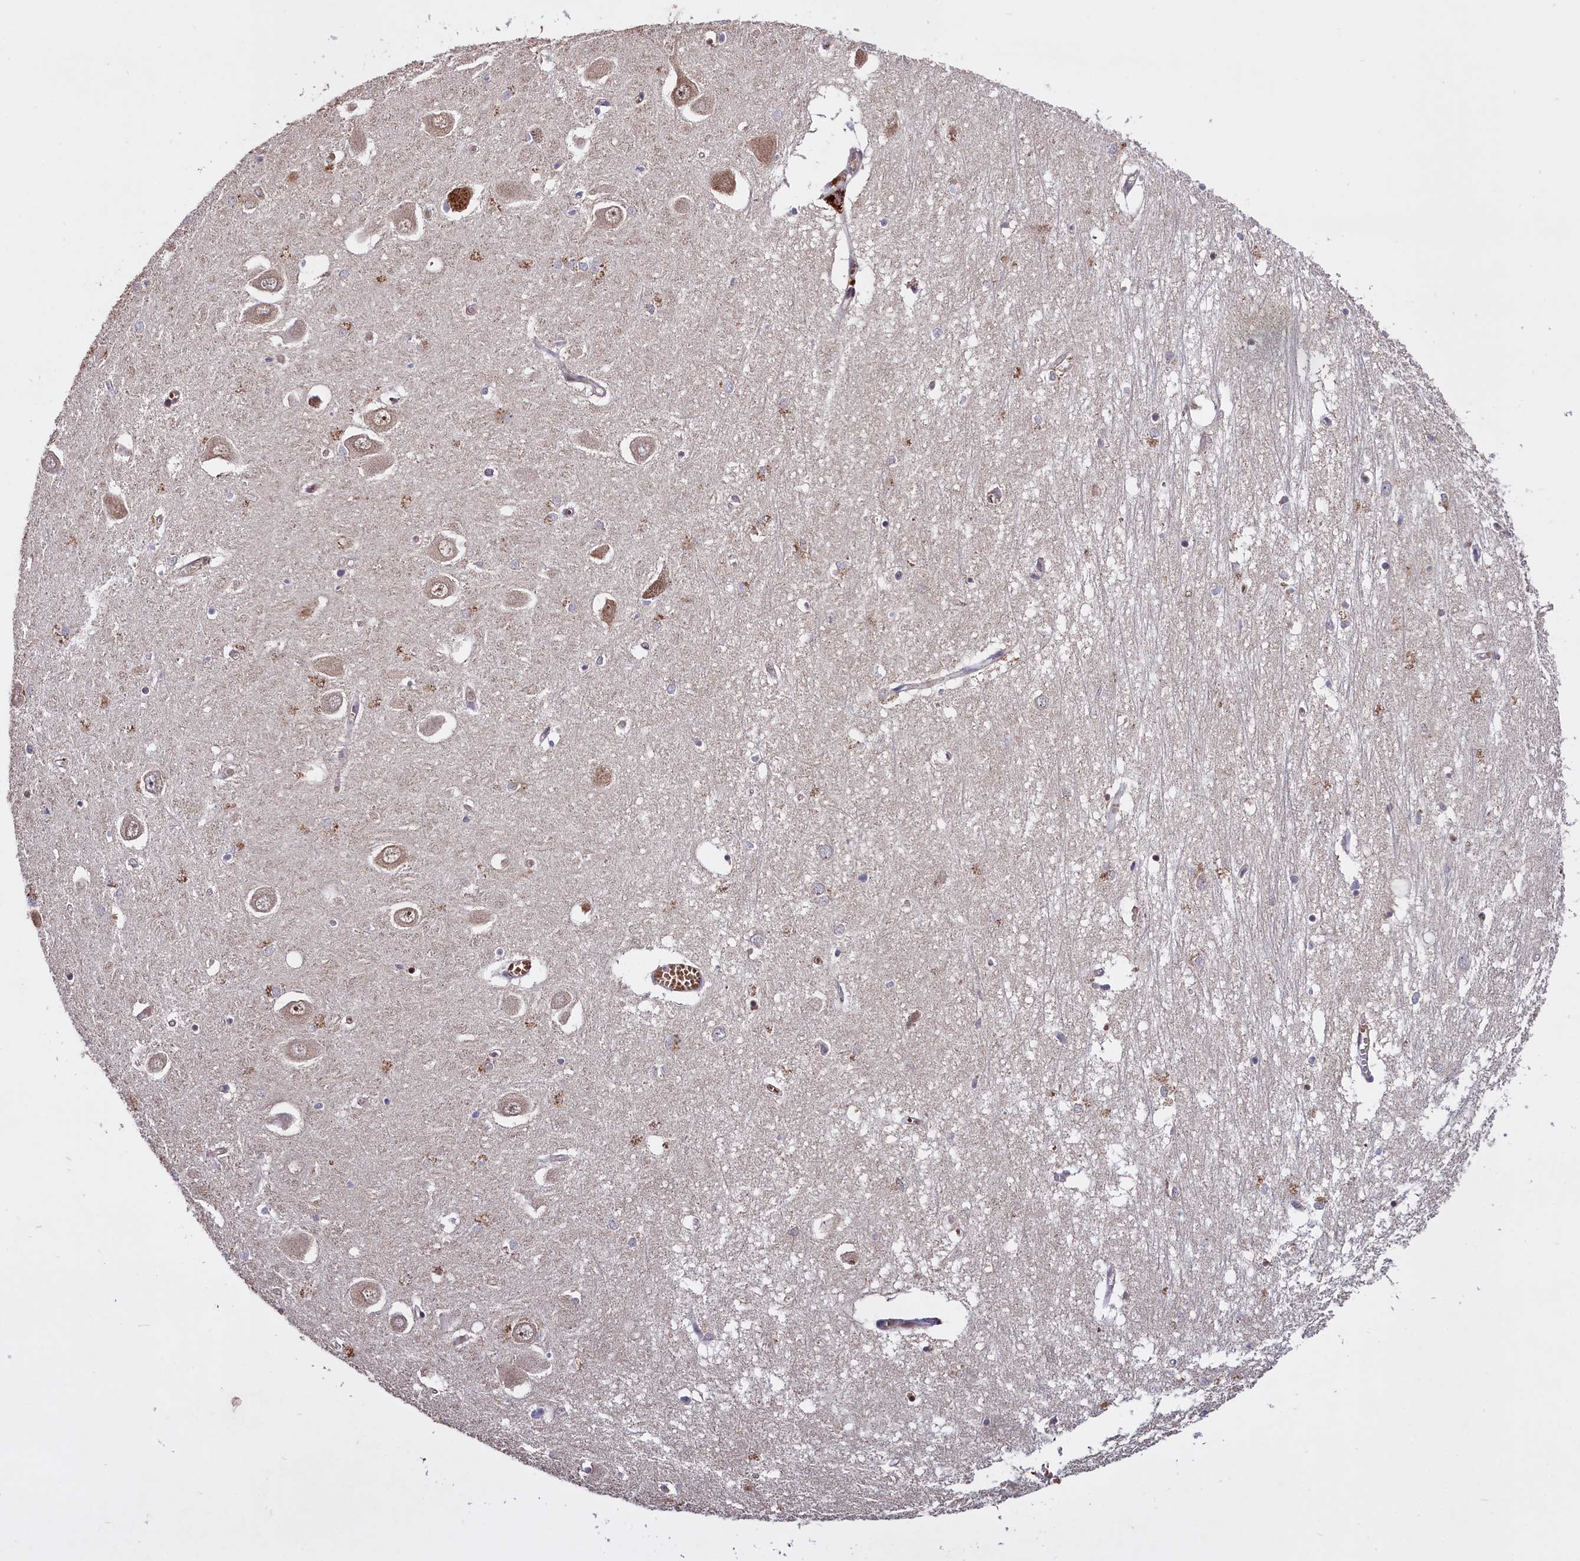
{"staining": {"intensity": "negative", "quantity": "none", "location": "none"}, "tissue": "hippocampus", "cell_type": "Glial cells", "image_type": "normal", "snomed": [{"axis": "morphology", "description": "Normal tissue, NOS"}, {"axis": "topography", "description": "Hippocampus"}], "caption": "IHC of unremarkable hippocampus reveals no positivity in glial cells. (Stains: DAB immunohistochemistry with hematoxylin counter stain, Microscopy: brightfield microscopy at high magnification).", "gene": "CLRN2", "patient": {"sex": "male", "age": 70}}